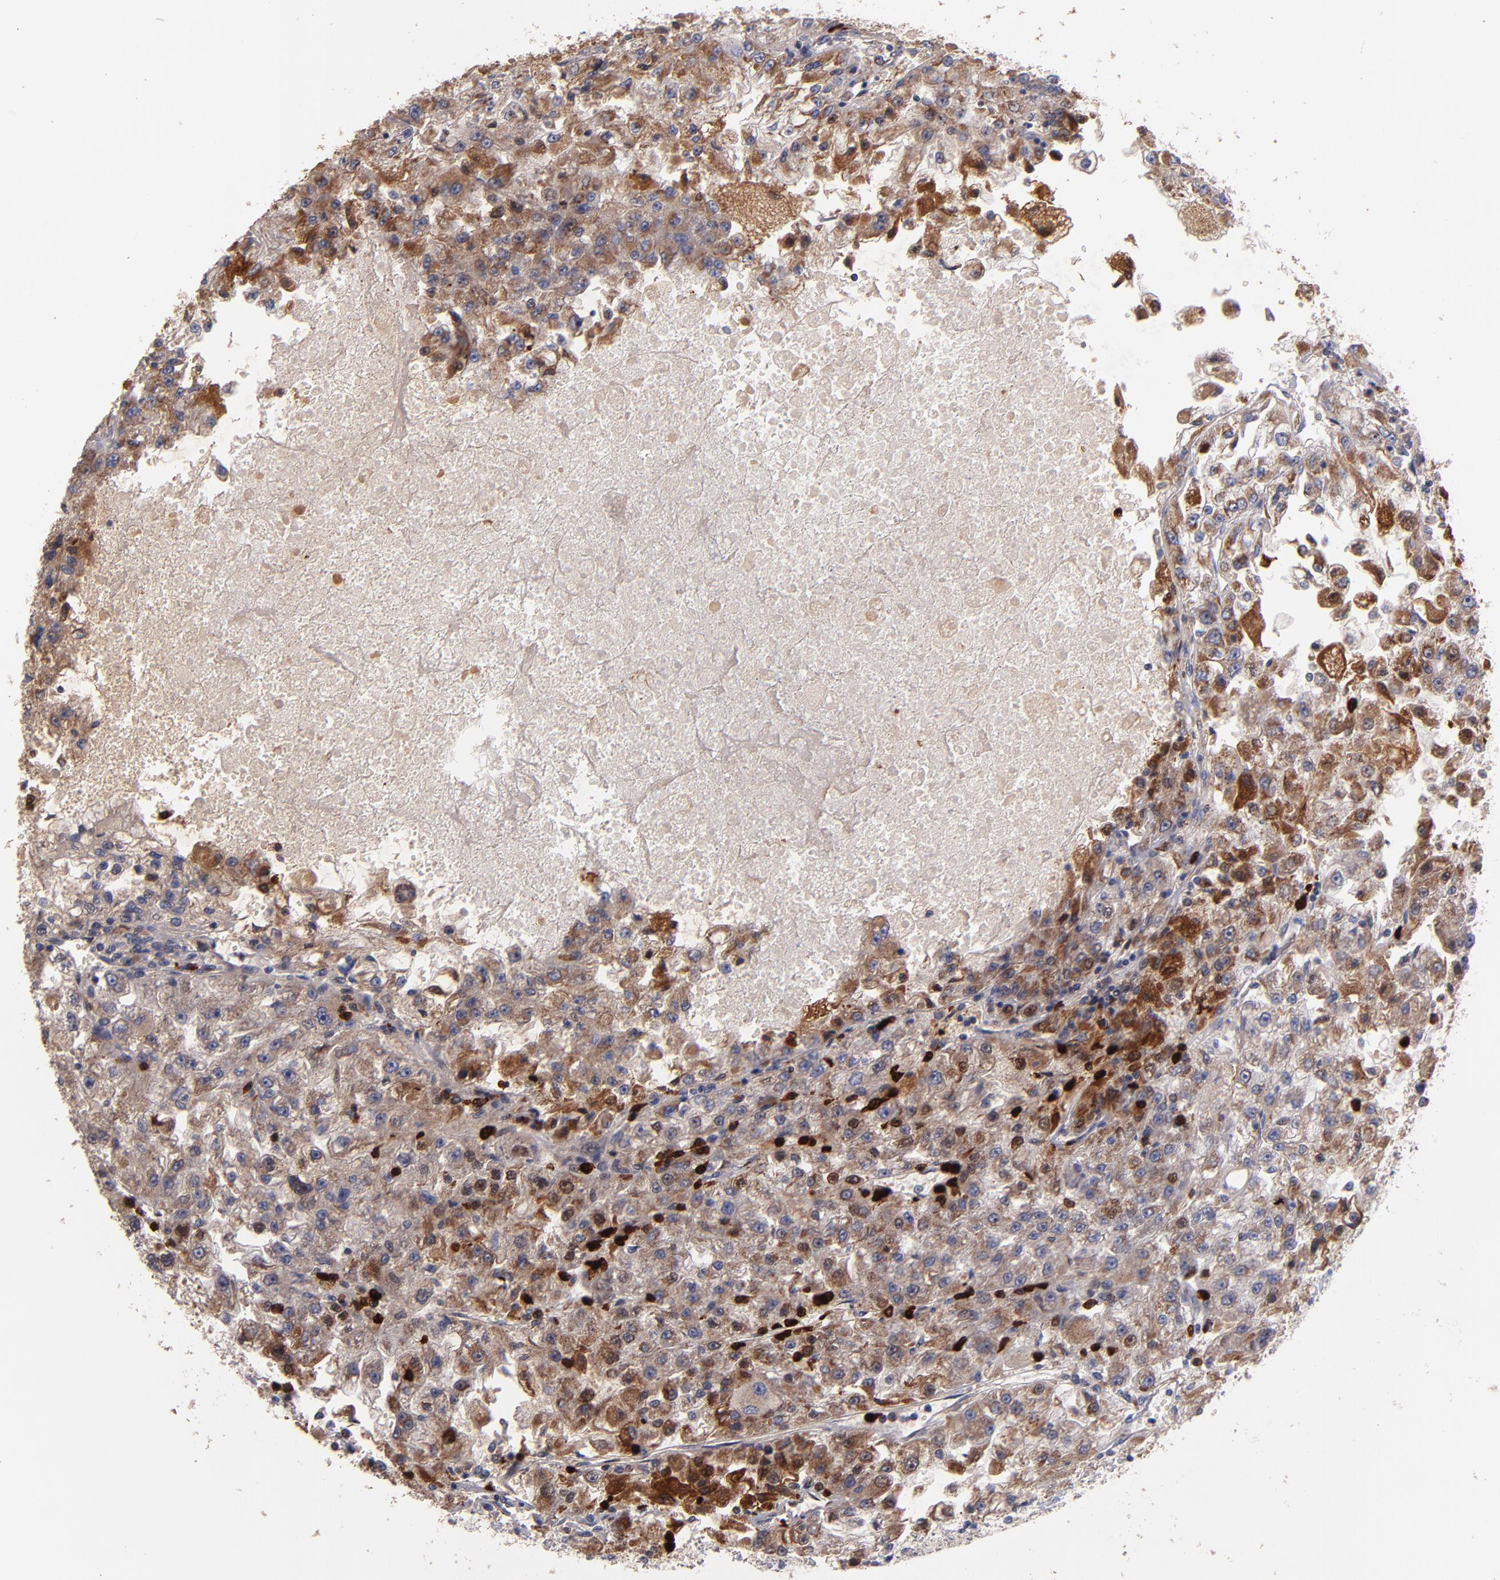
{"staining": {"intensity": "moderate", "quantity": "25%-75%", "location": "cytoplasmic/membranous"}, "tissue": "renal cancer", "cell_type": "Tumor cells", "image_type": "cancer", "snomed": [{"axis": "morphology", "description": "Adenocarcinoma, NOS"}, {"axis": "topography", "description": "Kidney"}], "caption": "Protein expression analysis of renal cancer (adenocarcinoma) reveals moderate cytoplasmic/membranous expression in about 25%-75% of tumor cells. The staining was performed using DAB (3,3'-diaminobenzidine), with brown indicating positive protein expression. Nuclei are stained blue with hematoxylin.", "gene": "DIABLO", "patient": {"sex": "female", "age": 83}}